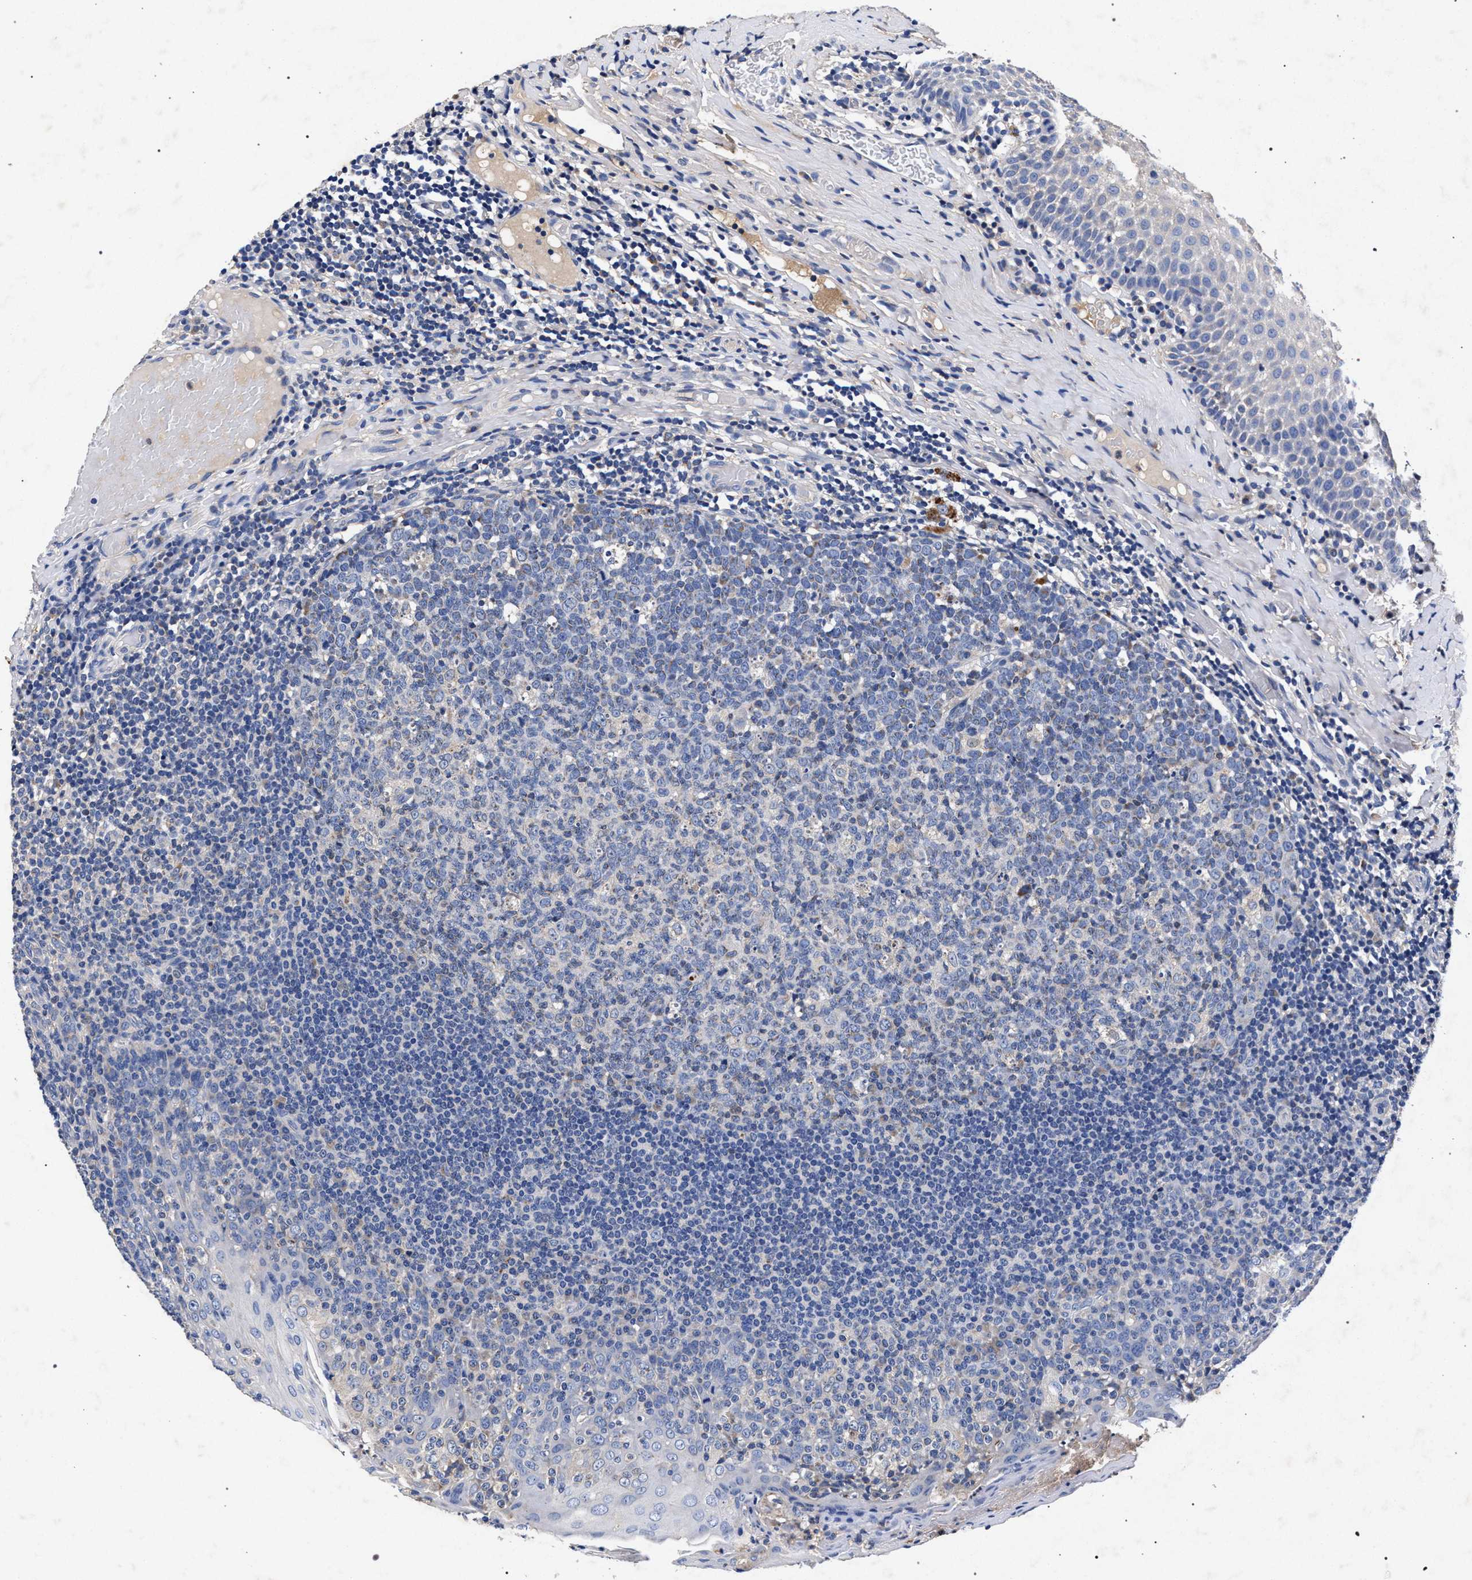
{"staining": {"intensity": "negative", "quantity": "none", "location": "none"}, "tissue": "tonsil", "cell_type": "Germinal center cells", "image_type": "normal", "snomed": [{"axis": "morphology", "description": "Normal tissue, NOS"}, {"axis": "topography", "description": "Tonsil"}], "caption": "Germinal center cells show no significant positivity in unremarkable tonsil. (DAB (3,3'-diaminobenzidine) IHC visualized using brightfield microscopy, high magnification).", "gene": "HSD17B14", "patient": {"sex": "female", "age": 19}}